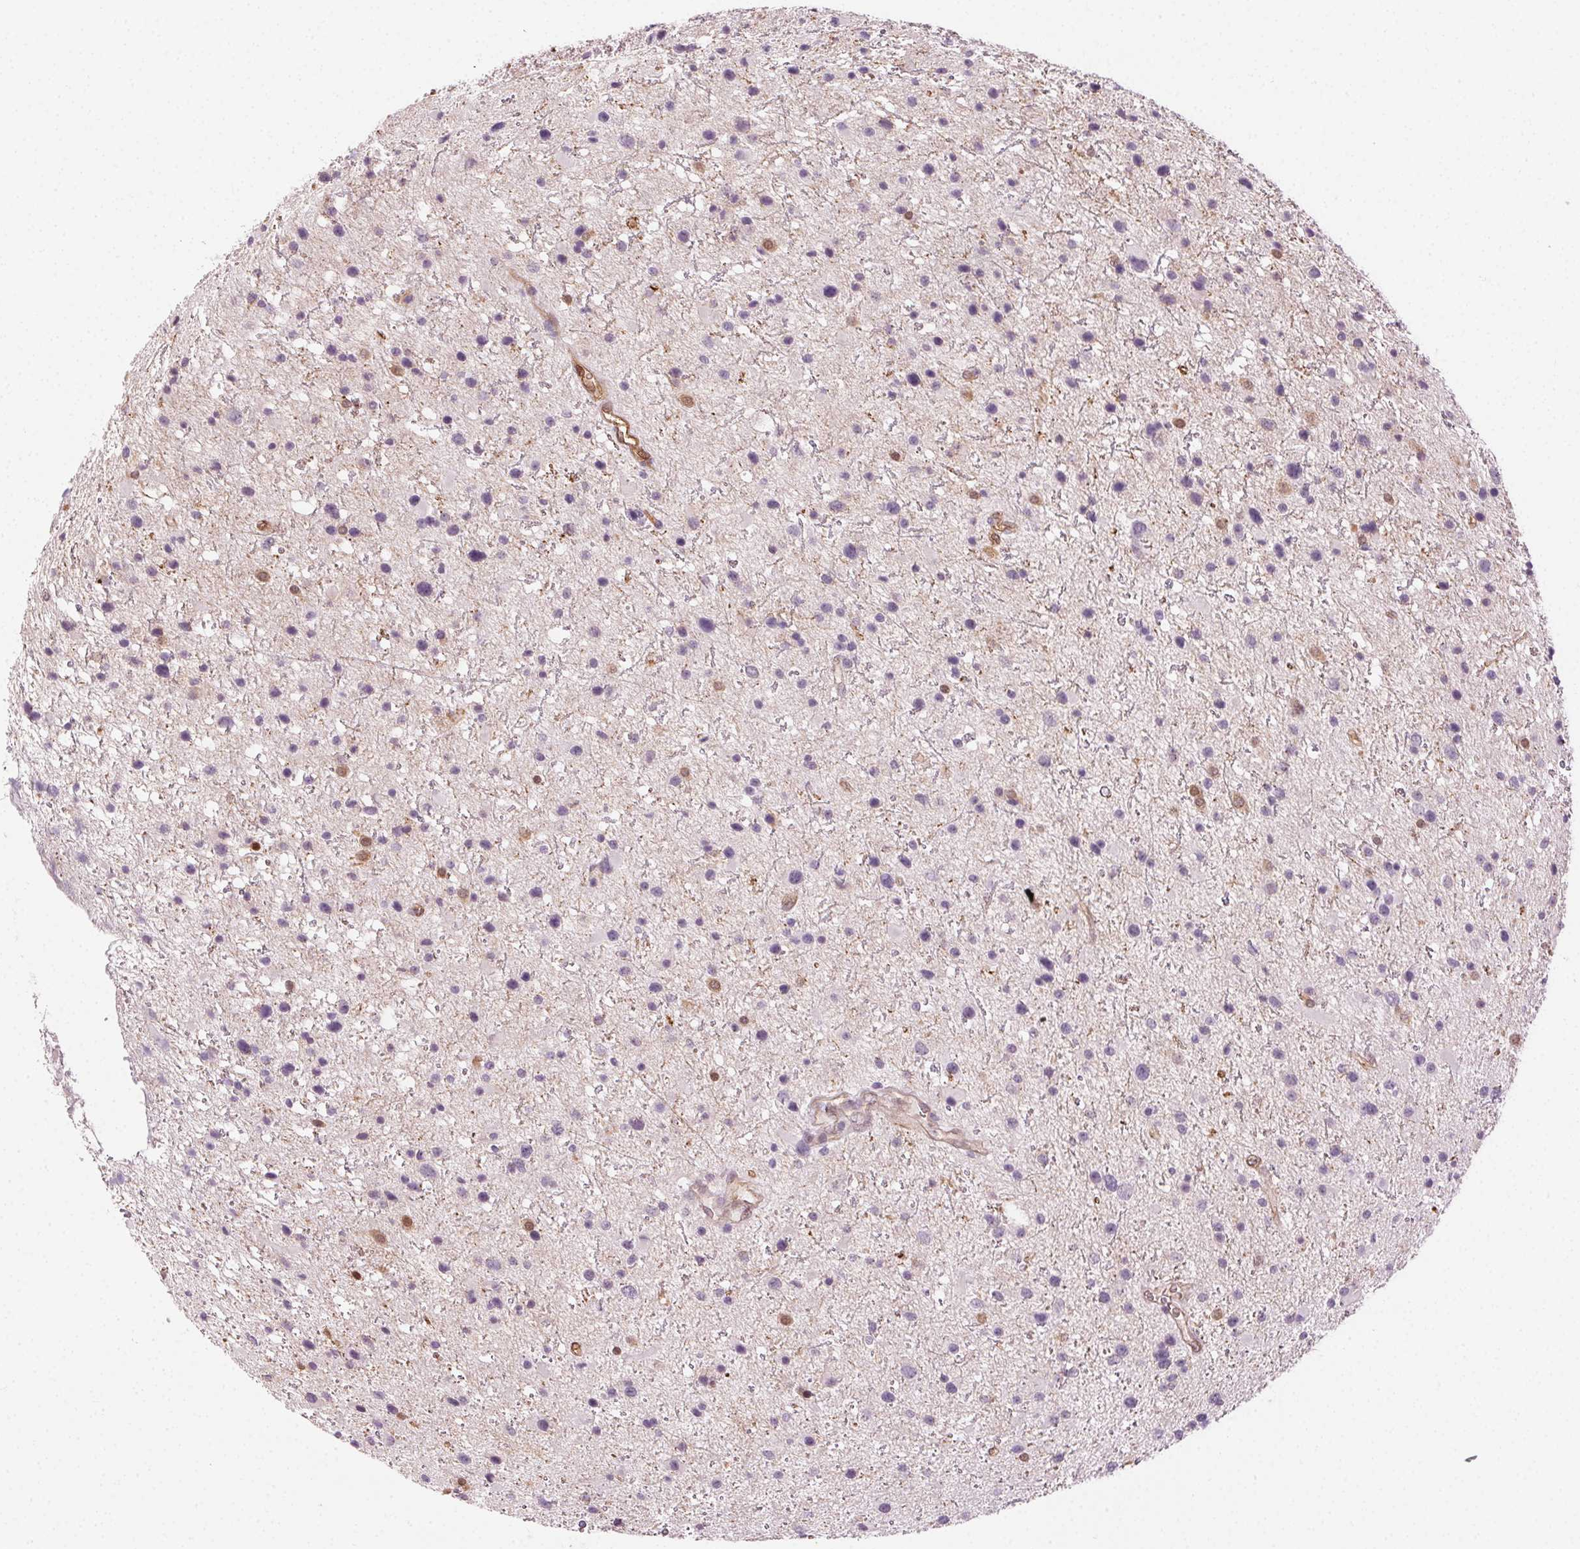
{"staining": {"intensity": "negative", "quantity": "none", "location": "none"}, "tissue": "glioma", "cell_type": "Tumor cells", "image_type": "cancer", "snomed": [{"axis": "morphology", "description": "Glioma, malignant, Low grade"}, {"axis": "topography", "description": "Brain"}], "caption": "Low-grade glioma (malignant) was stained to show a protein in brown. There is no significant expression in tumor cells.", "gene": "AIF1L", "patient": {"sex": "female", "age": 32}}